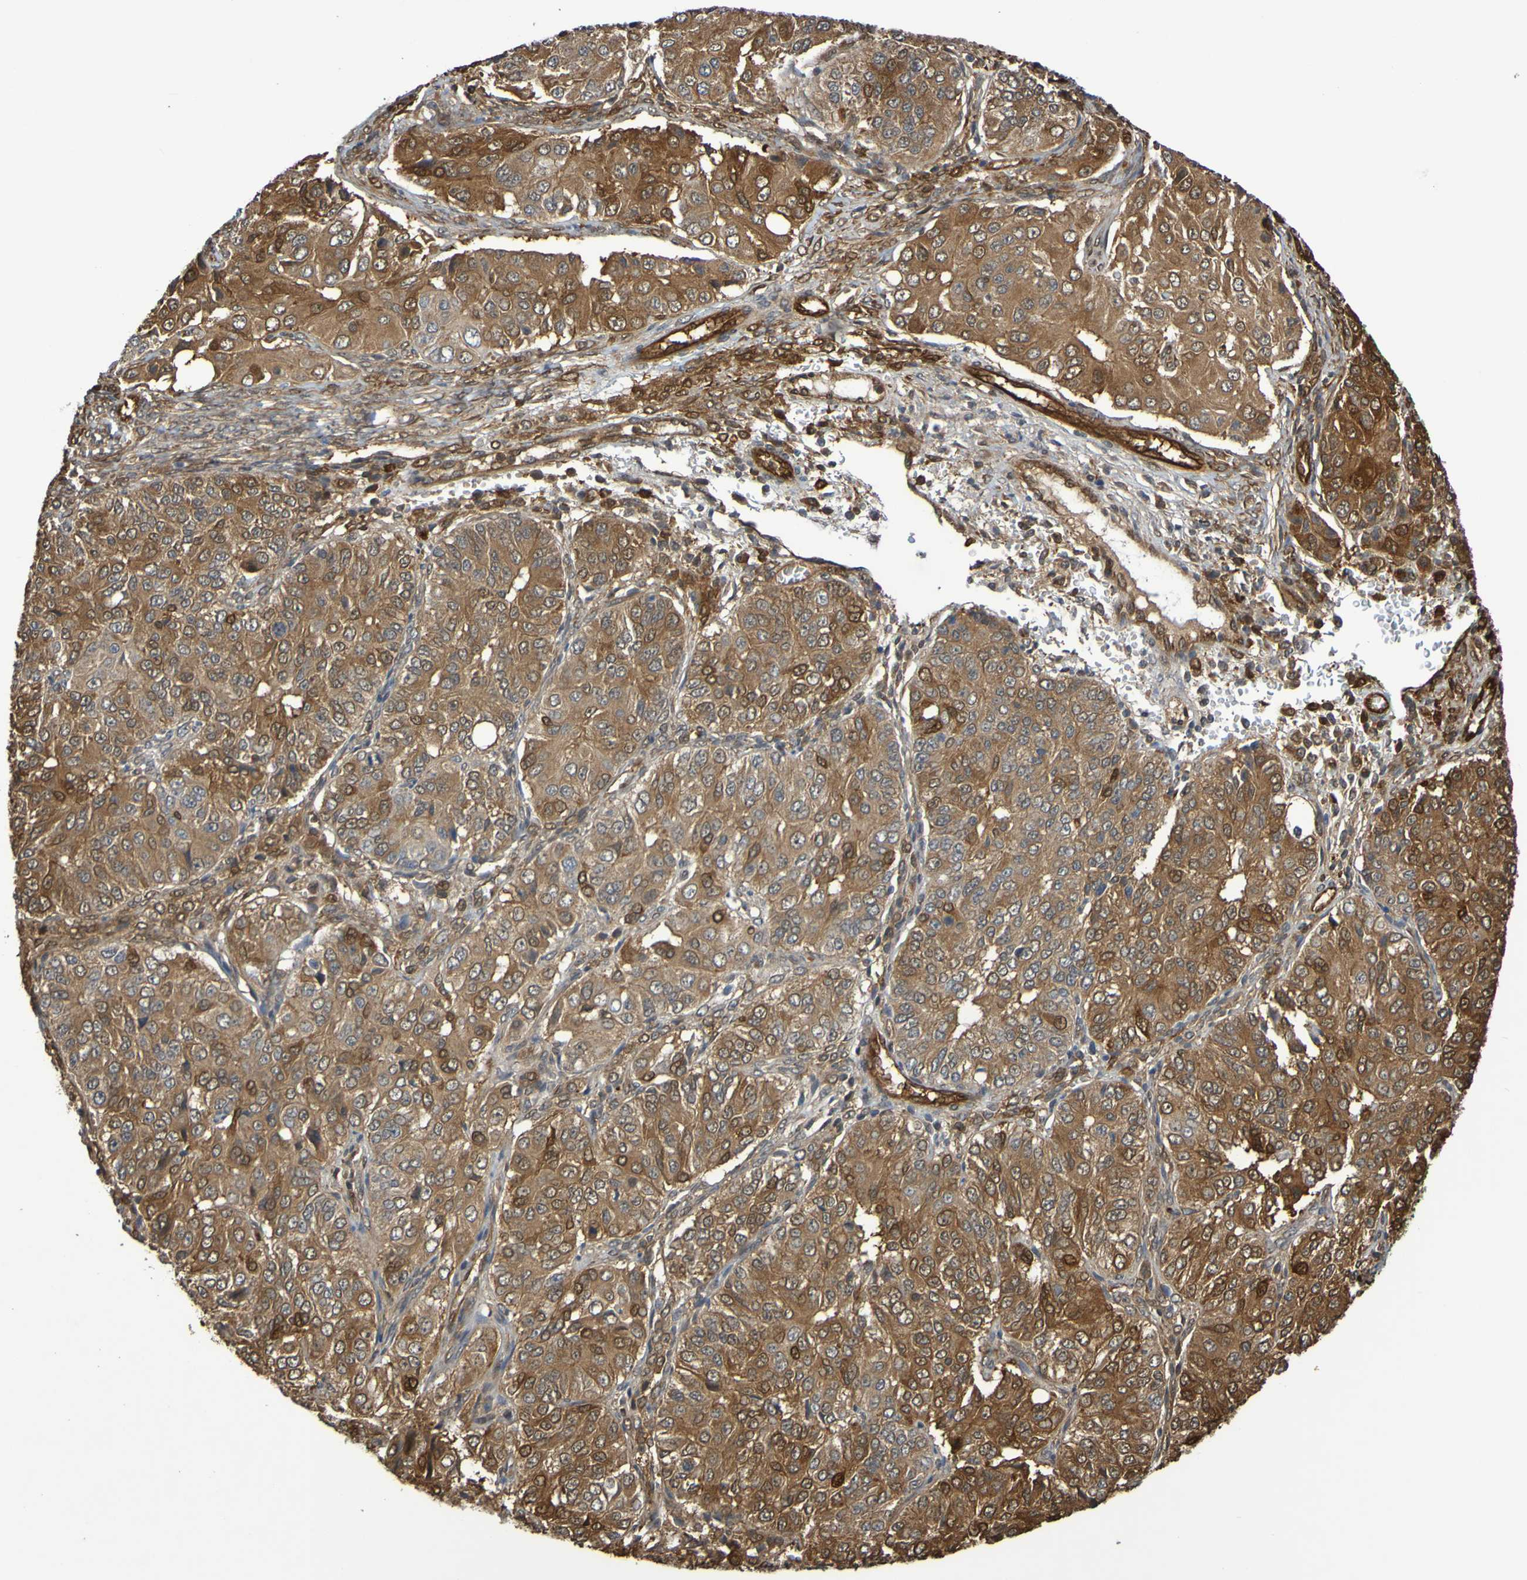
{"staining": {"intensity": "moderate", "quantity": ">75%", "location": "cytoplasmic/membranous"}, "tissue": "ovarian cancer", "cell_type": "Tumor cells", "image_type": "cancer", "snomed": [{"axis": "morphology", "description": "Carcinoma, endometroid"}, {"axis": "topography", "description": "Ovary"}], "caption": "Ovarian endometroid carcinoma stained for a protein (brown) reveals moderate cytoplasmic/membranous positive positivity in about >75% of tumor cells.", "gene": "SERPINB6", "patient": {"sex": "female", "age": 51}}